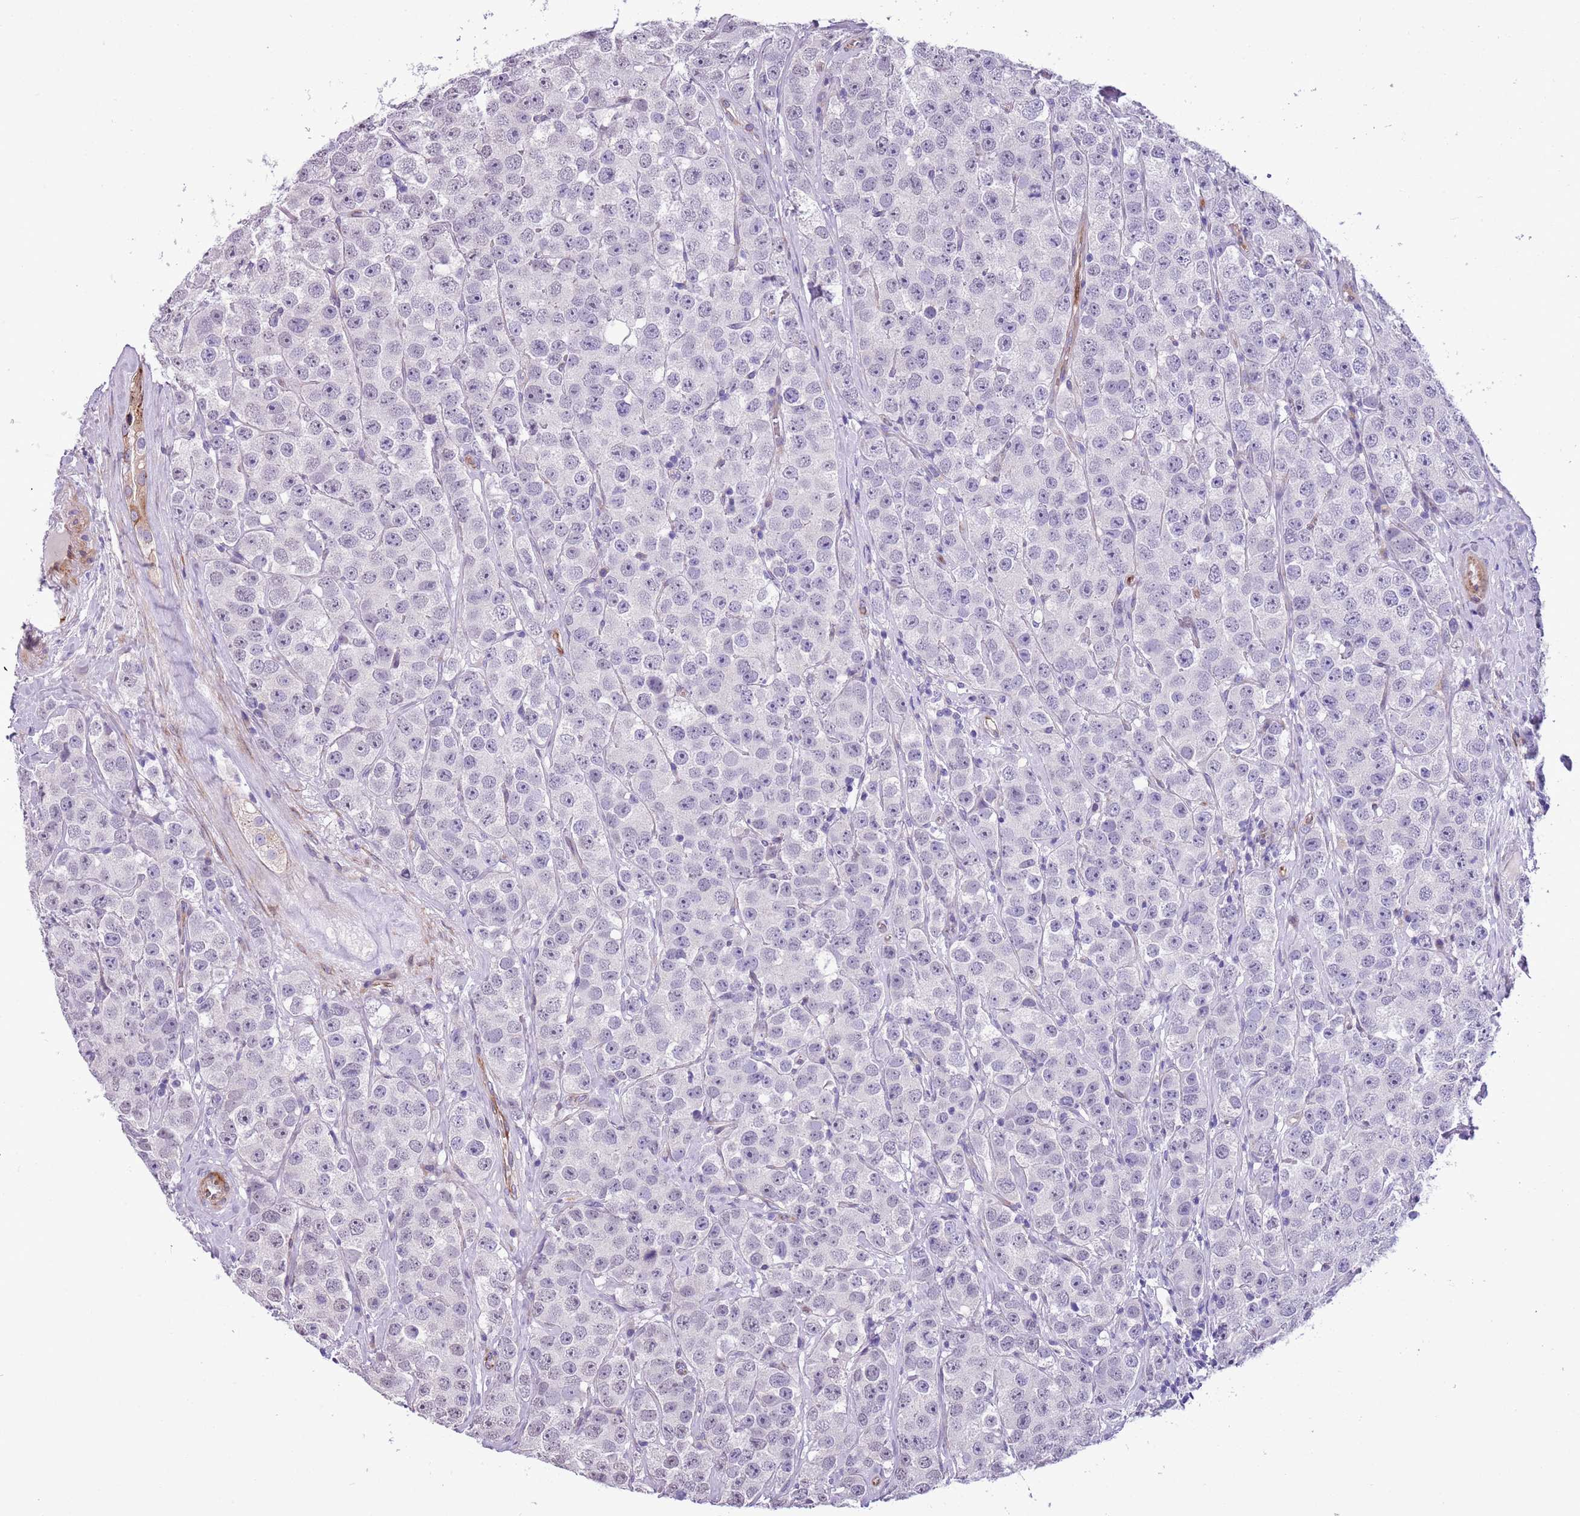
{"staining": {"intensity": "negative", "quantity": "none", "location": "none"}, "tissue": "testis cancer", "cell_type": "Tumor cells", "image_type": "cancer", "snomed": [{"axis": "morphology", "description": "Seminoma, NOS"}, {"axis": "topography", "description": "Testis"}], "caption": "A photomicrograph of testis cancer stained for a protein shows no brown staining in tumor cells. The staining is performed using DAB brown chromogen with nuclei counter-stained in using hematoxylin.", "gene": "MRPL32", "patient": {"sex": "male", "age": 28}}